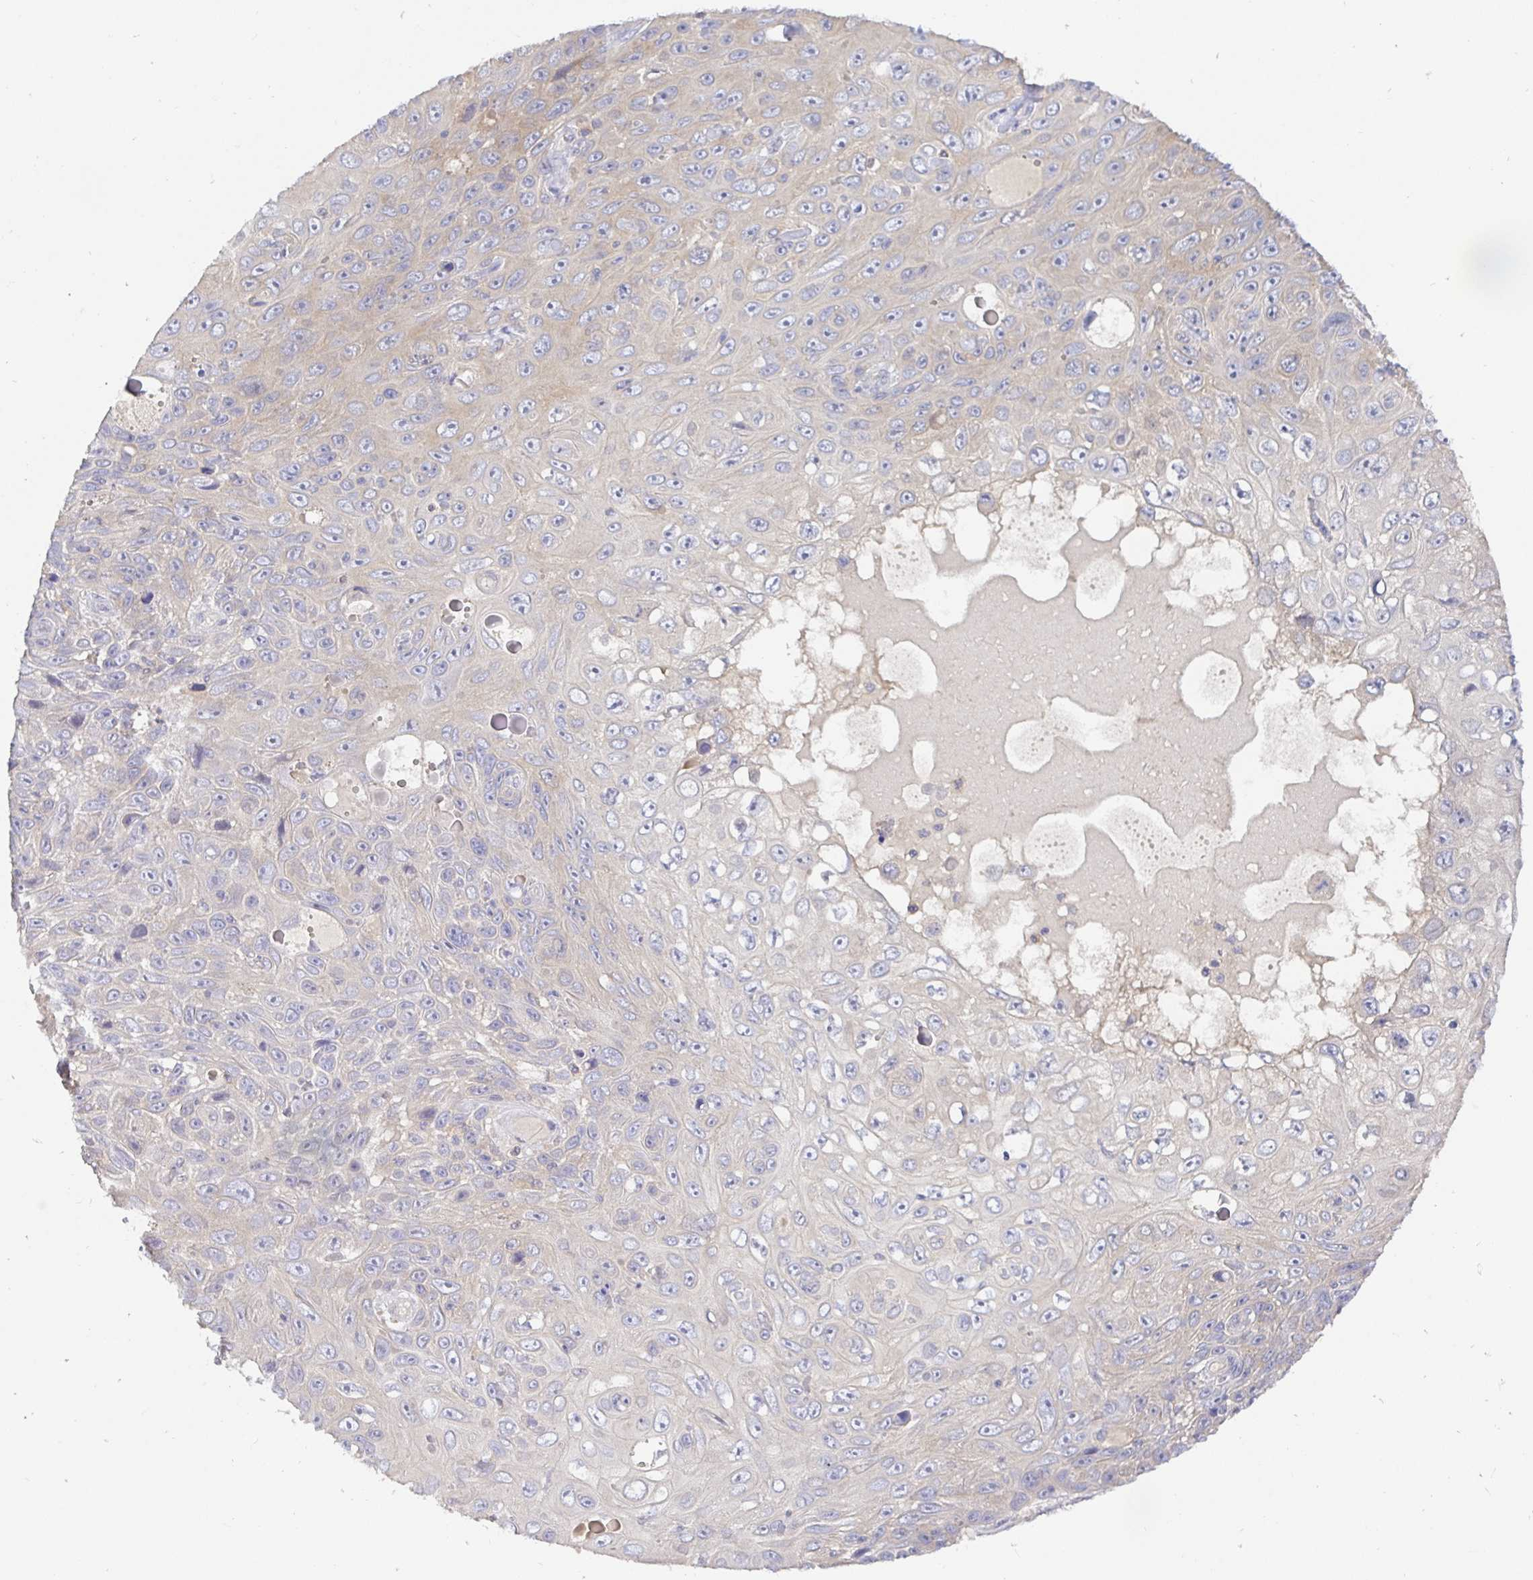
{"staining": {"intensity": "negative", "quantity": "none", "location": "none"}, "tissue": "skin cancer", "cell_type": "Tumor cells", "image_type": "cancer", "snomed": [{"axis": "morphology", "description": "Squamous cell carcinoma, NOS"}, {"axis": "topography", "description": "Skin"}], "caption": "An immunohistochemistry (IHC) histopathology image of squamous cell carcinoma (skin) is shown. There is no staining in tumor cells of squamous cell carcinoma (skin).", "gene": "KIF21A", "patient": {"sex": "male", "age": 82}}